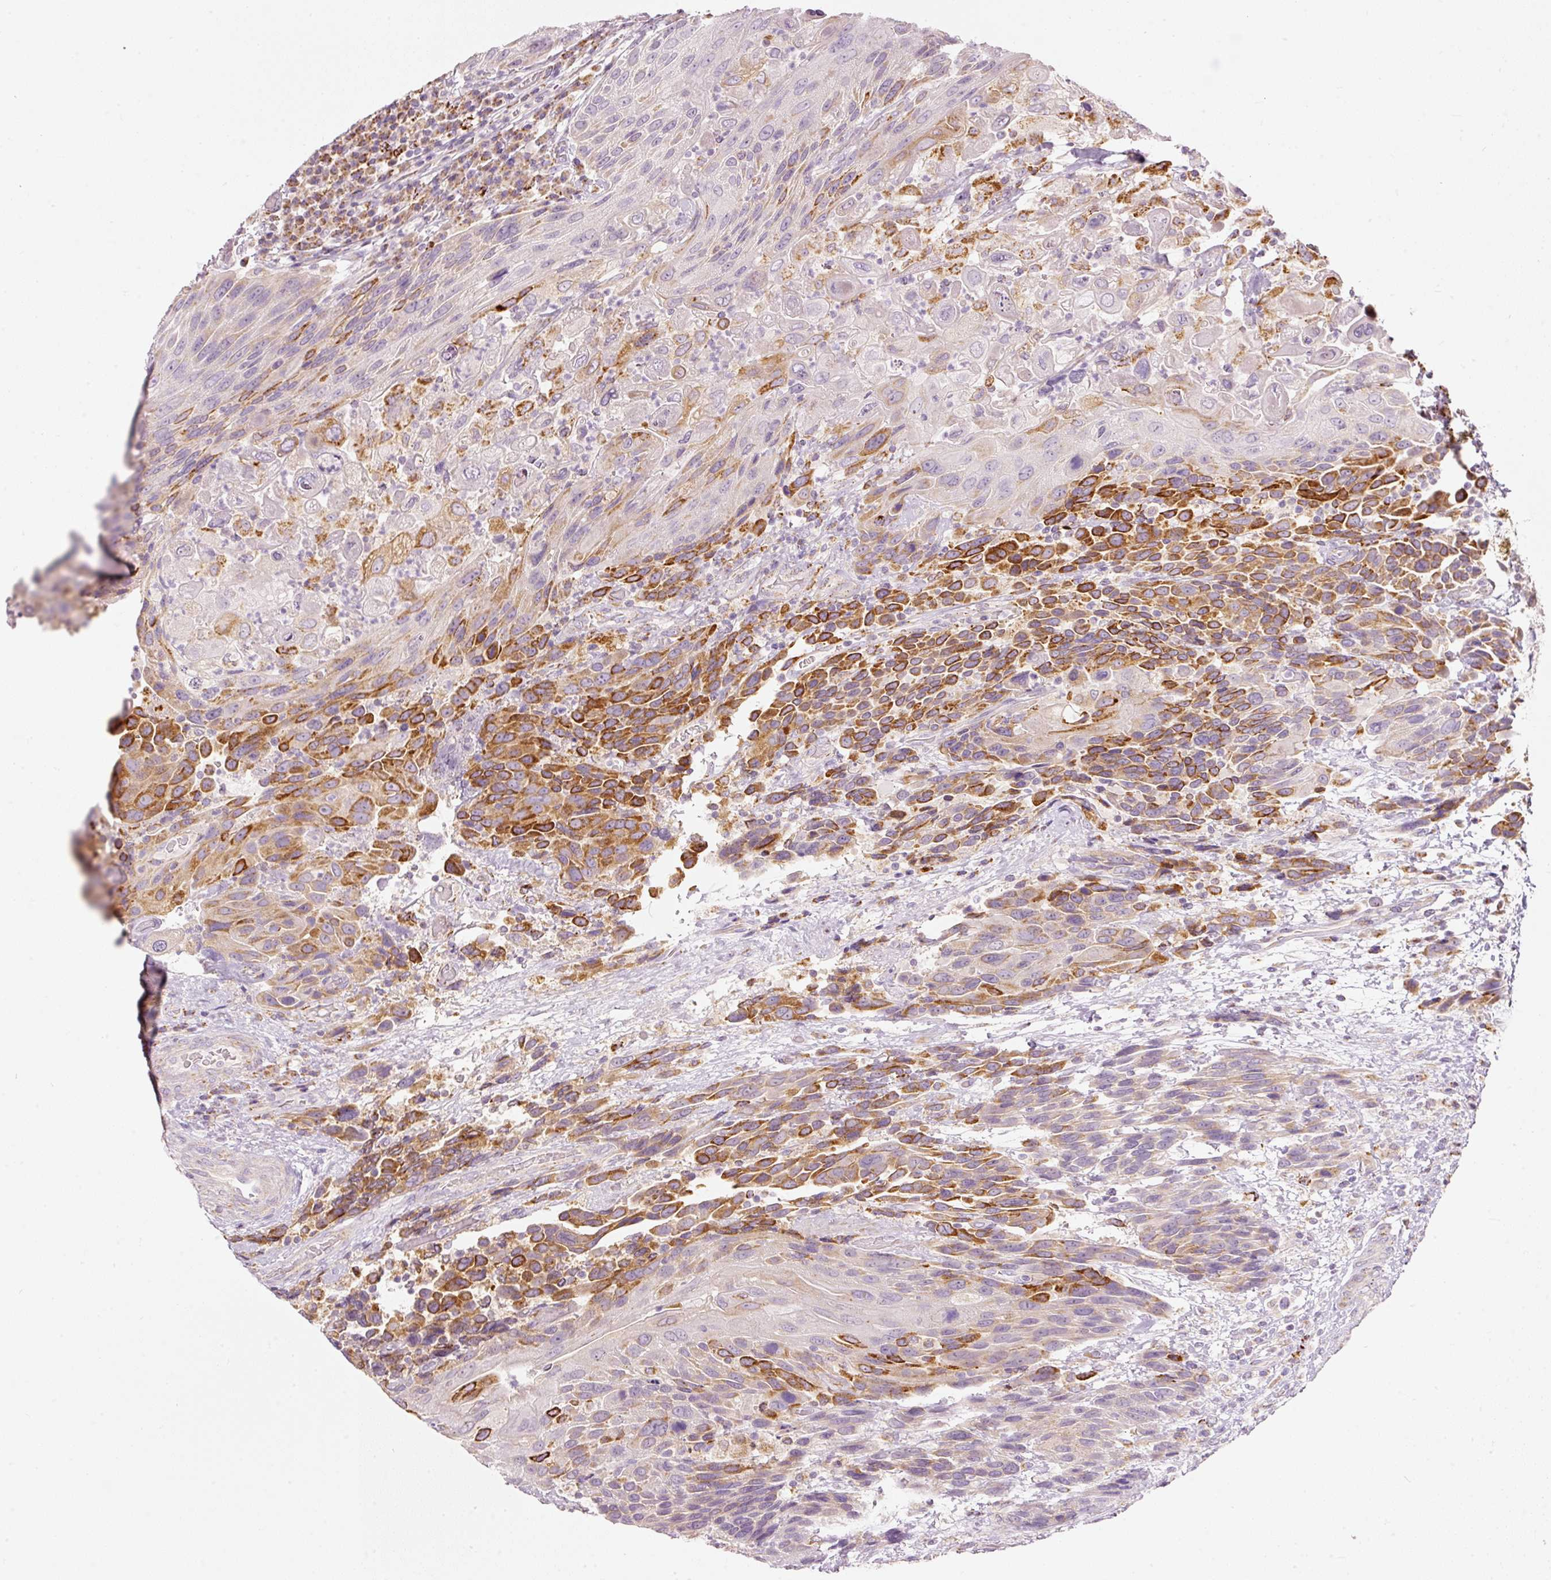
{"staining": {"intensity": "strong", "quantity": "<25%", "location": "cytoplasmic/membranous"}, "tissue": "urothelial cancer", "cell_type": "Tumor cells", "image_type": "cancer", "snomed": [{"axis": "morphology", "description": "Urothelial carcinoma, High grade"}, {"axis": "topography", "description": "Urinary bladder"}], "caption": "Immunohistochemical staining of human urothelial cancer shows strong cytoplasmic/membranous protein positivity in about <25% of tumor cells.", "gene": "MTHFD2", "patient": {"sex": "female", "age": 70}}